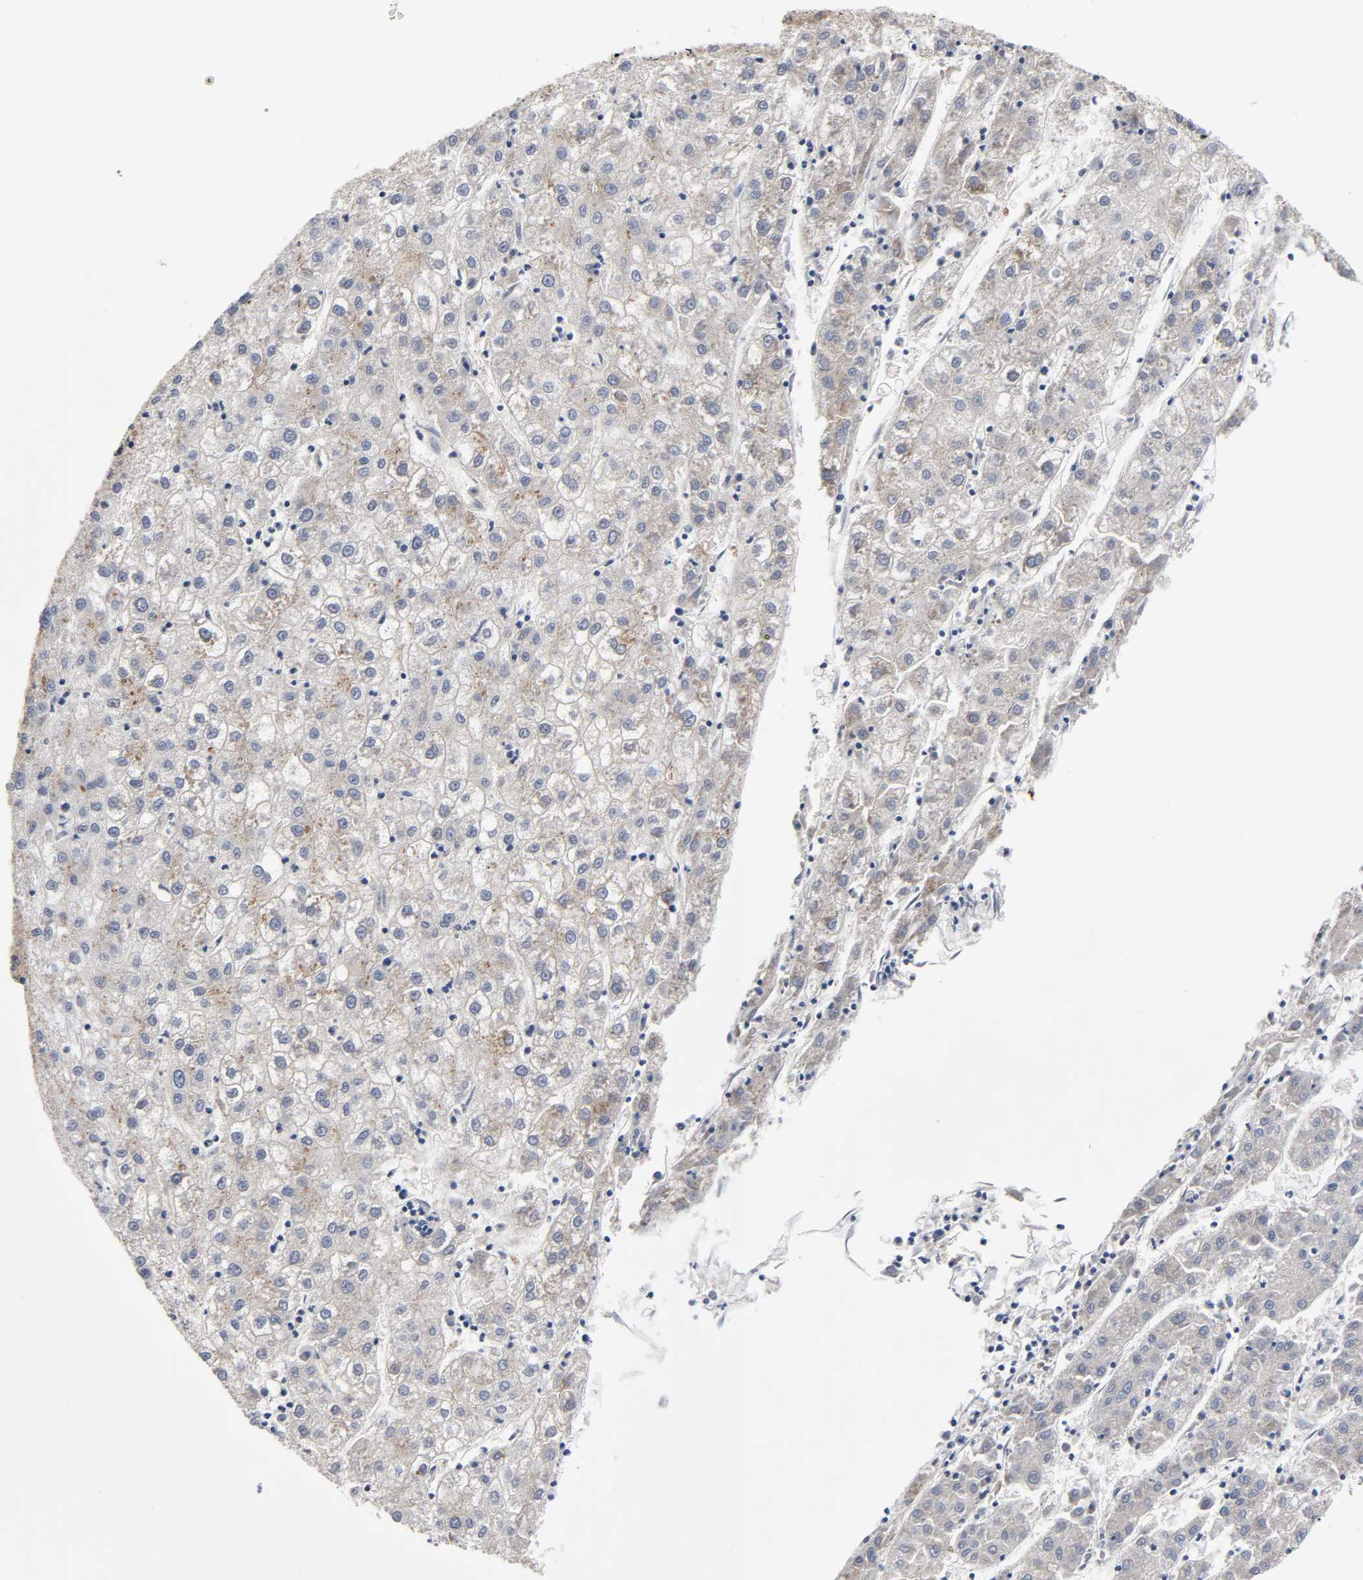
{"staining": {"intensity": "moderate", "quantity": ">75%", "location": "cytoplasmic/membranous"}, "tissue": "liver cancer", "cell_type": "Tumor cells", "image_type": "cancer", "snomed": [{"axis": "morphology", "description": "Carcinoma, Hepatocellular, NOS"}, {"axis": "topography", "description": "Liver"}], "caption": "Approximately >75% of tumor cells in liver hepatocellular carcinoma display moderate cytoplasmic/membranous protein expression as visualized by brown immunohistochemical staining.", "gene": "CPN2", "patient": {"sex": "male", "age": 72}}